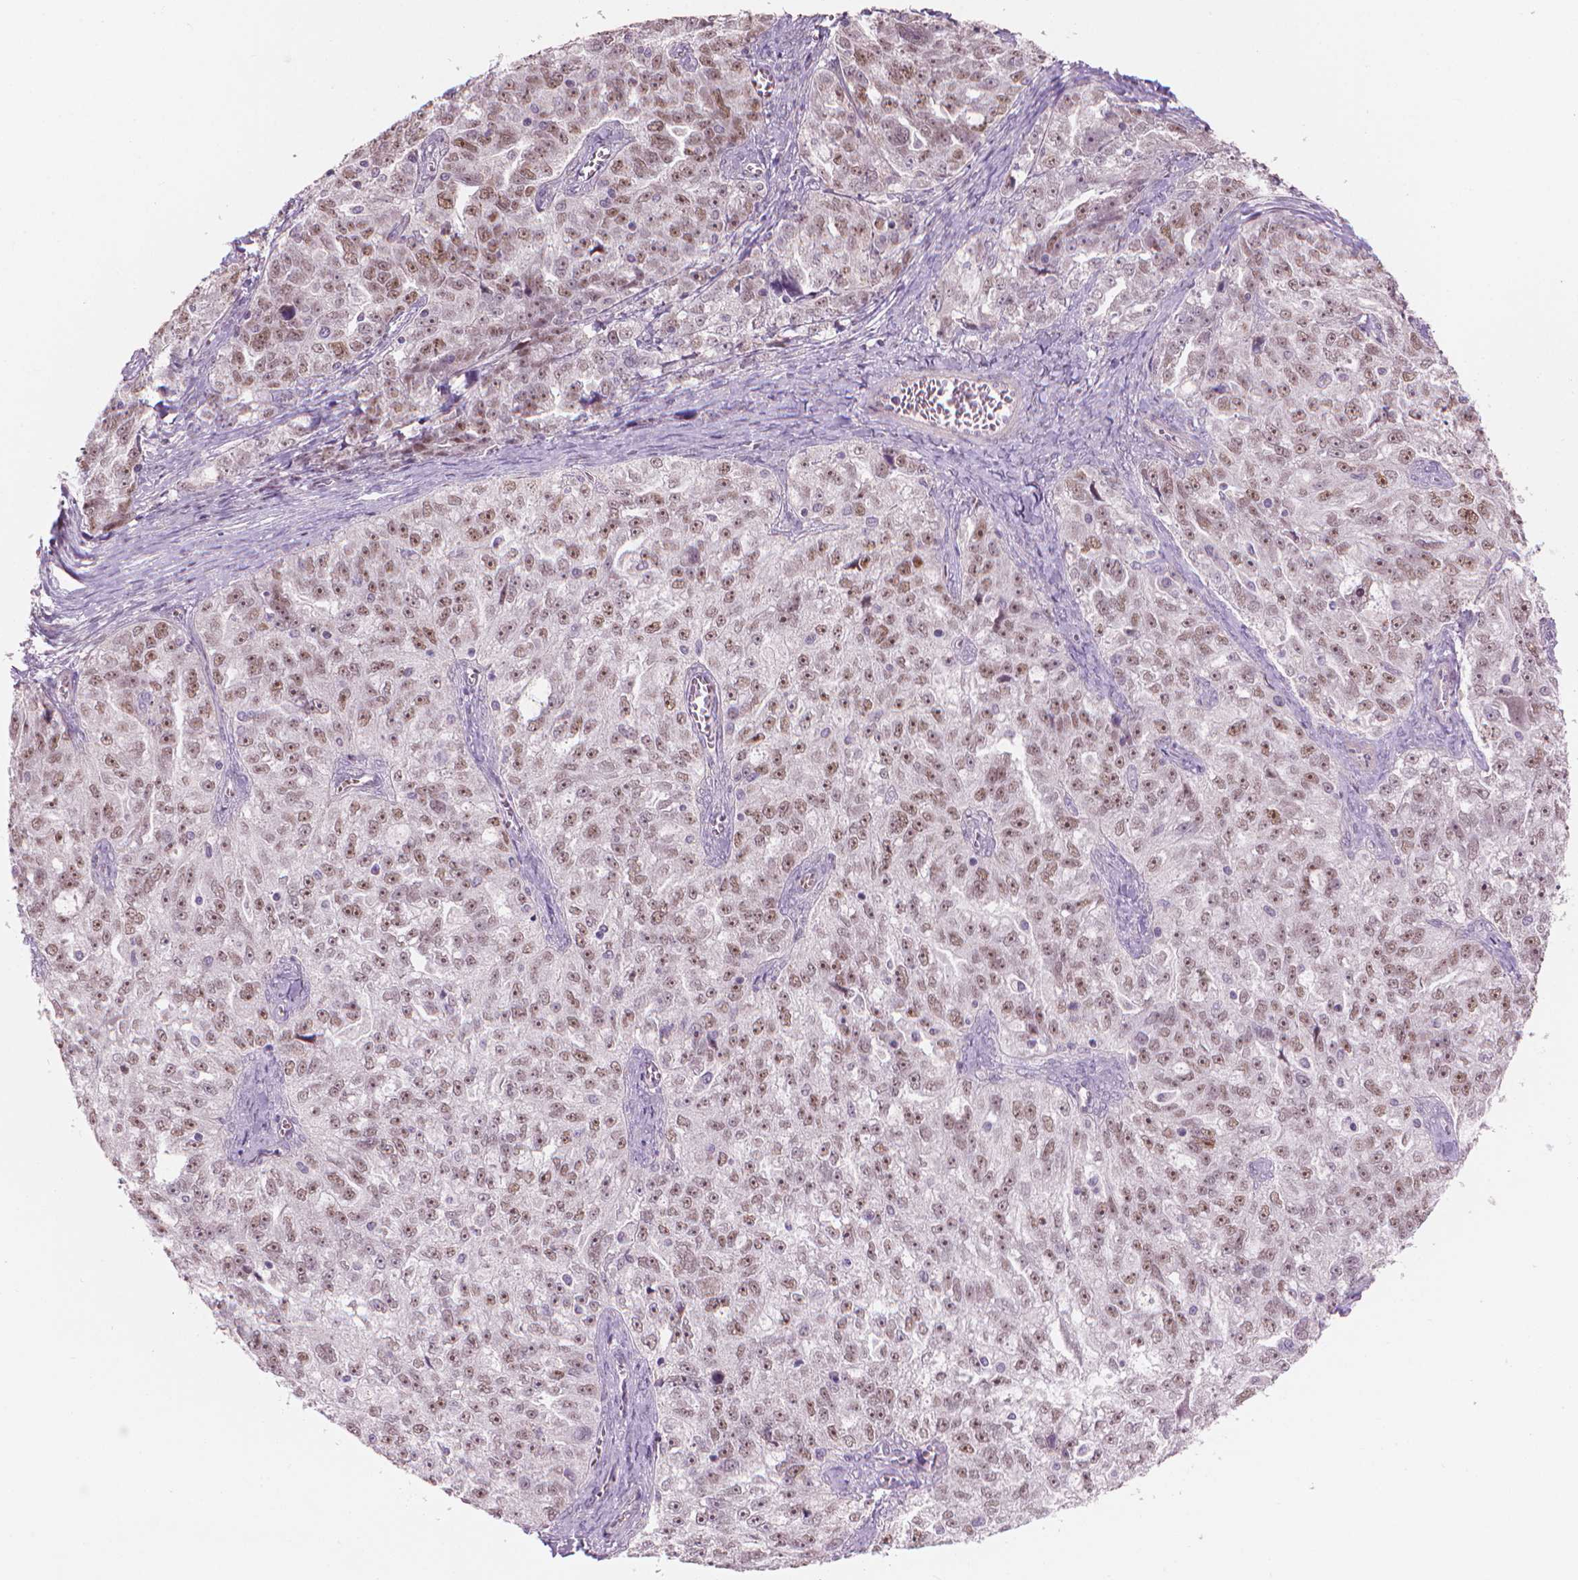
{"staining": {"intensity": "moderate", "quantity": ">75%", "location": "nuclear"}, "tissue": "ovarian cancer", "cell_type": "Tumor cells", "image_type": "cancer", "snomed": [{"axis": "morphology", "description": "Cystadenocarcinoma, serous, NOS"}, {"axis": "topography", "description": "Ovary"}], "caption": "DAB (3,3'-diaminobenzidine) immunohistochemical staining of serous cystadenocarcinoma (ovarian) displays moderate nuclear protein staining in about >75% of tumor cells.", "gene": "IFFO1", "patient": {"sex": "female", "age": 51}}